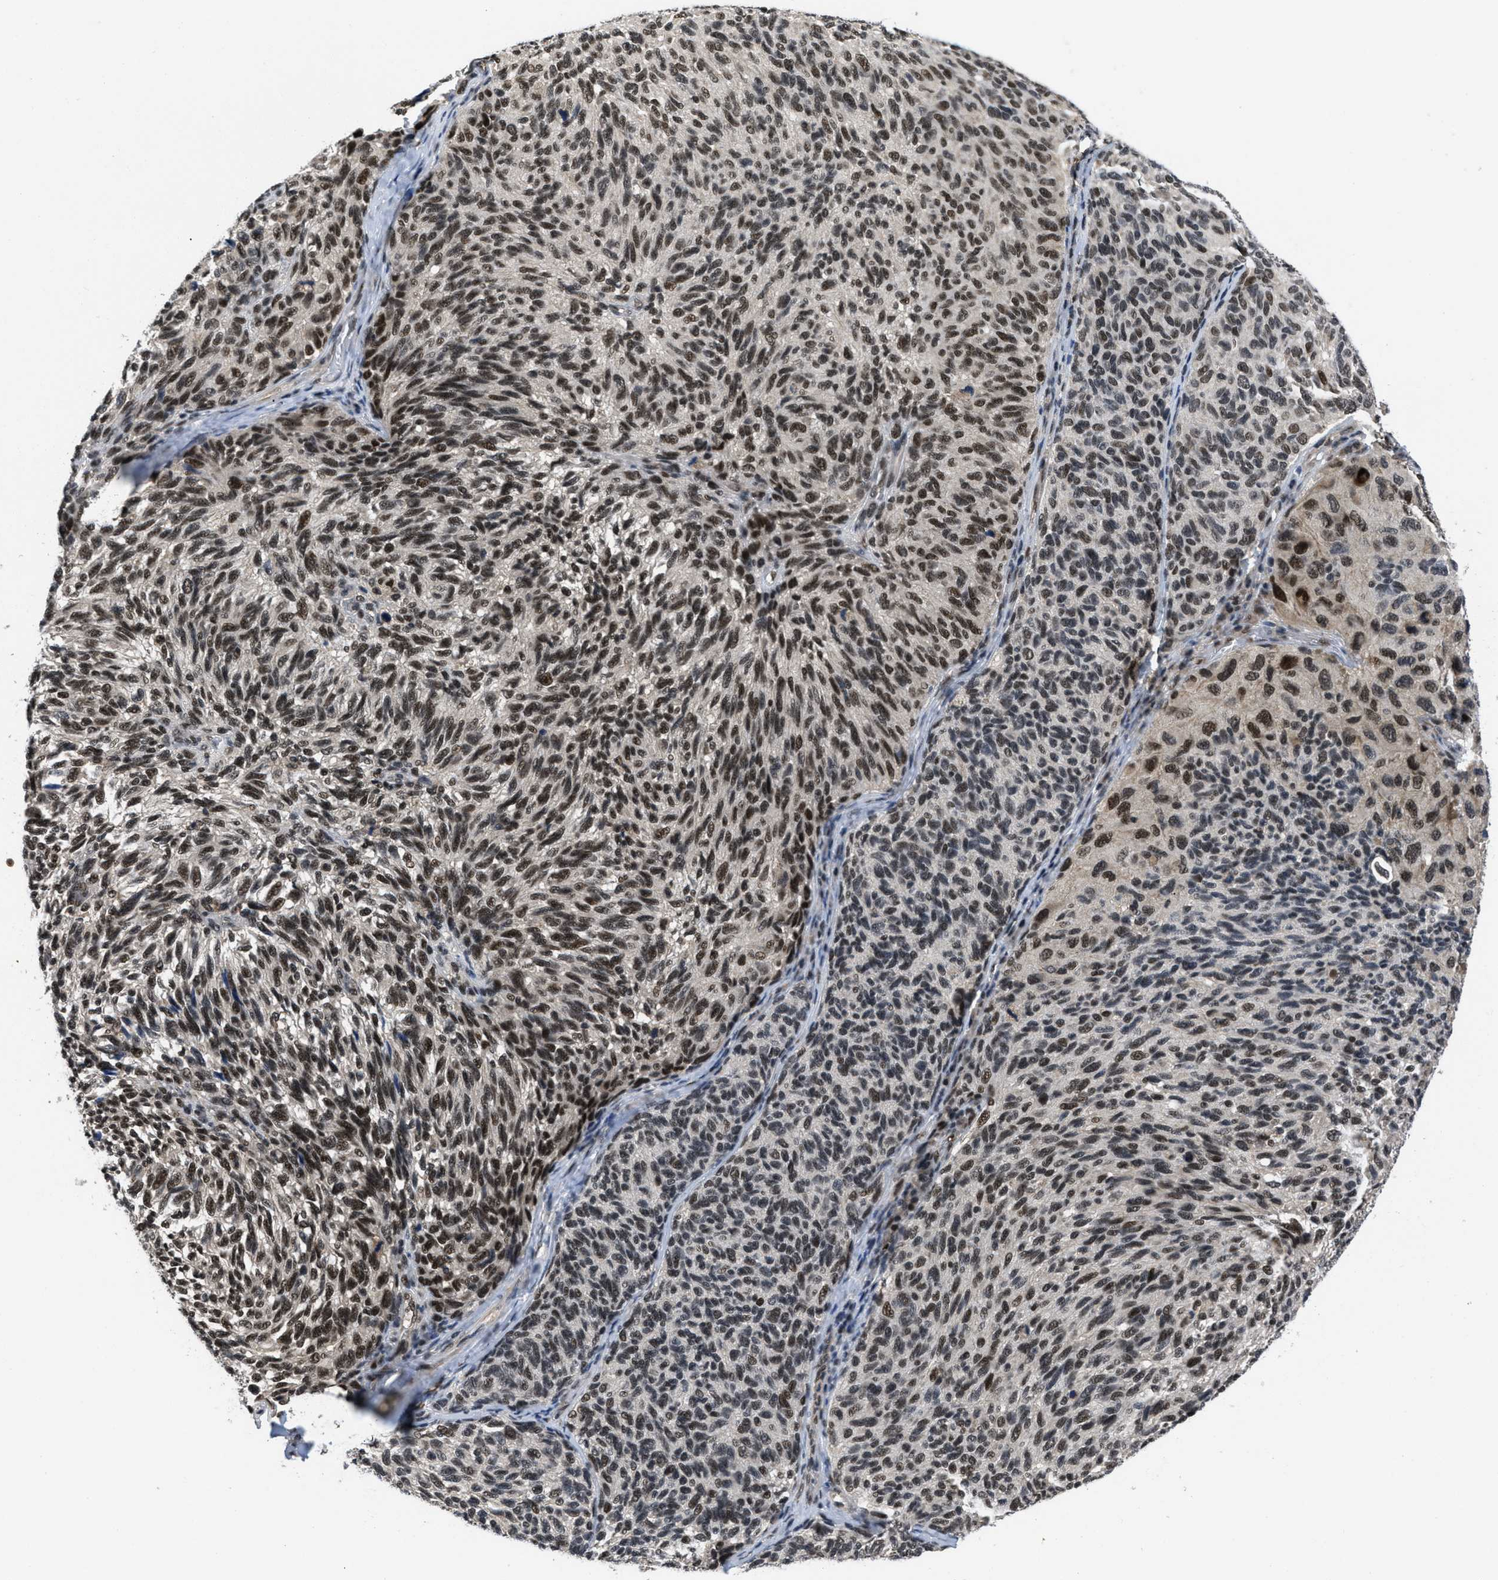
{"staining": {"intensity": "strong", "quantity": ">75%", "location": "nuclear"}, "tissue": "melanoma", "cell_type": "Tumor cells", "image_type": "cancer", "snomed": [{"axis": "morphology", "description": "Malignant melanoma, NOS"}, {"axis": "topography", "description": "Skin"}], "caption": "An immunohistochemistry (IHC) image of neoplastic tissue is shown. Protein staining in brown shows strong nuclear positivity in malignant melanoma within tumor cells.", "gene": "CUL4B", "patient": {"sex": "female", "age": 73}}